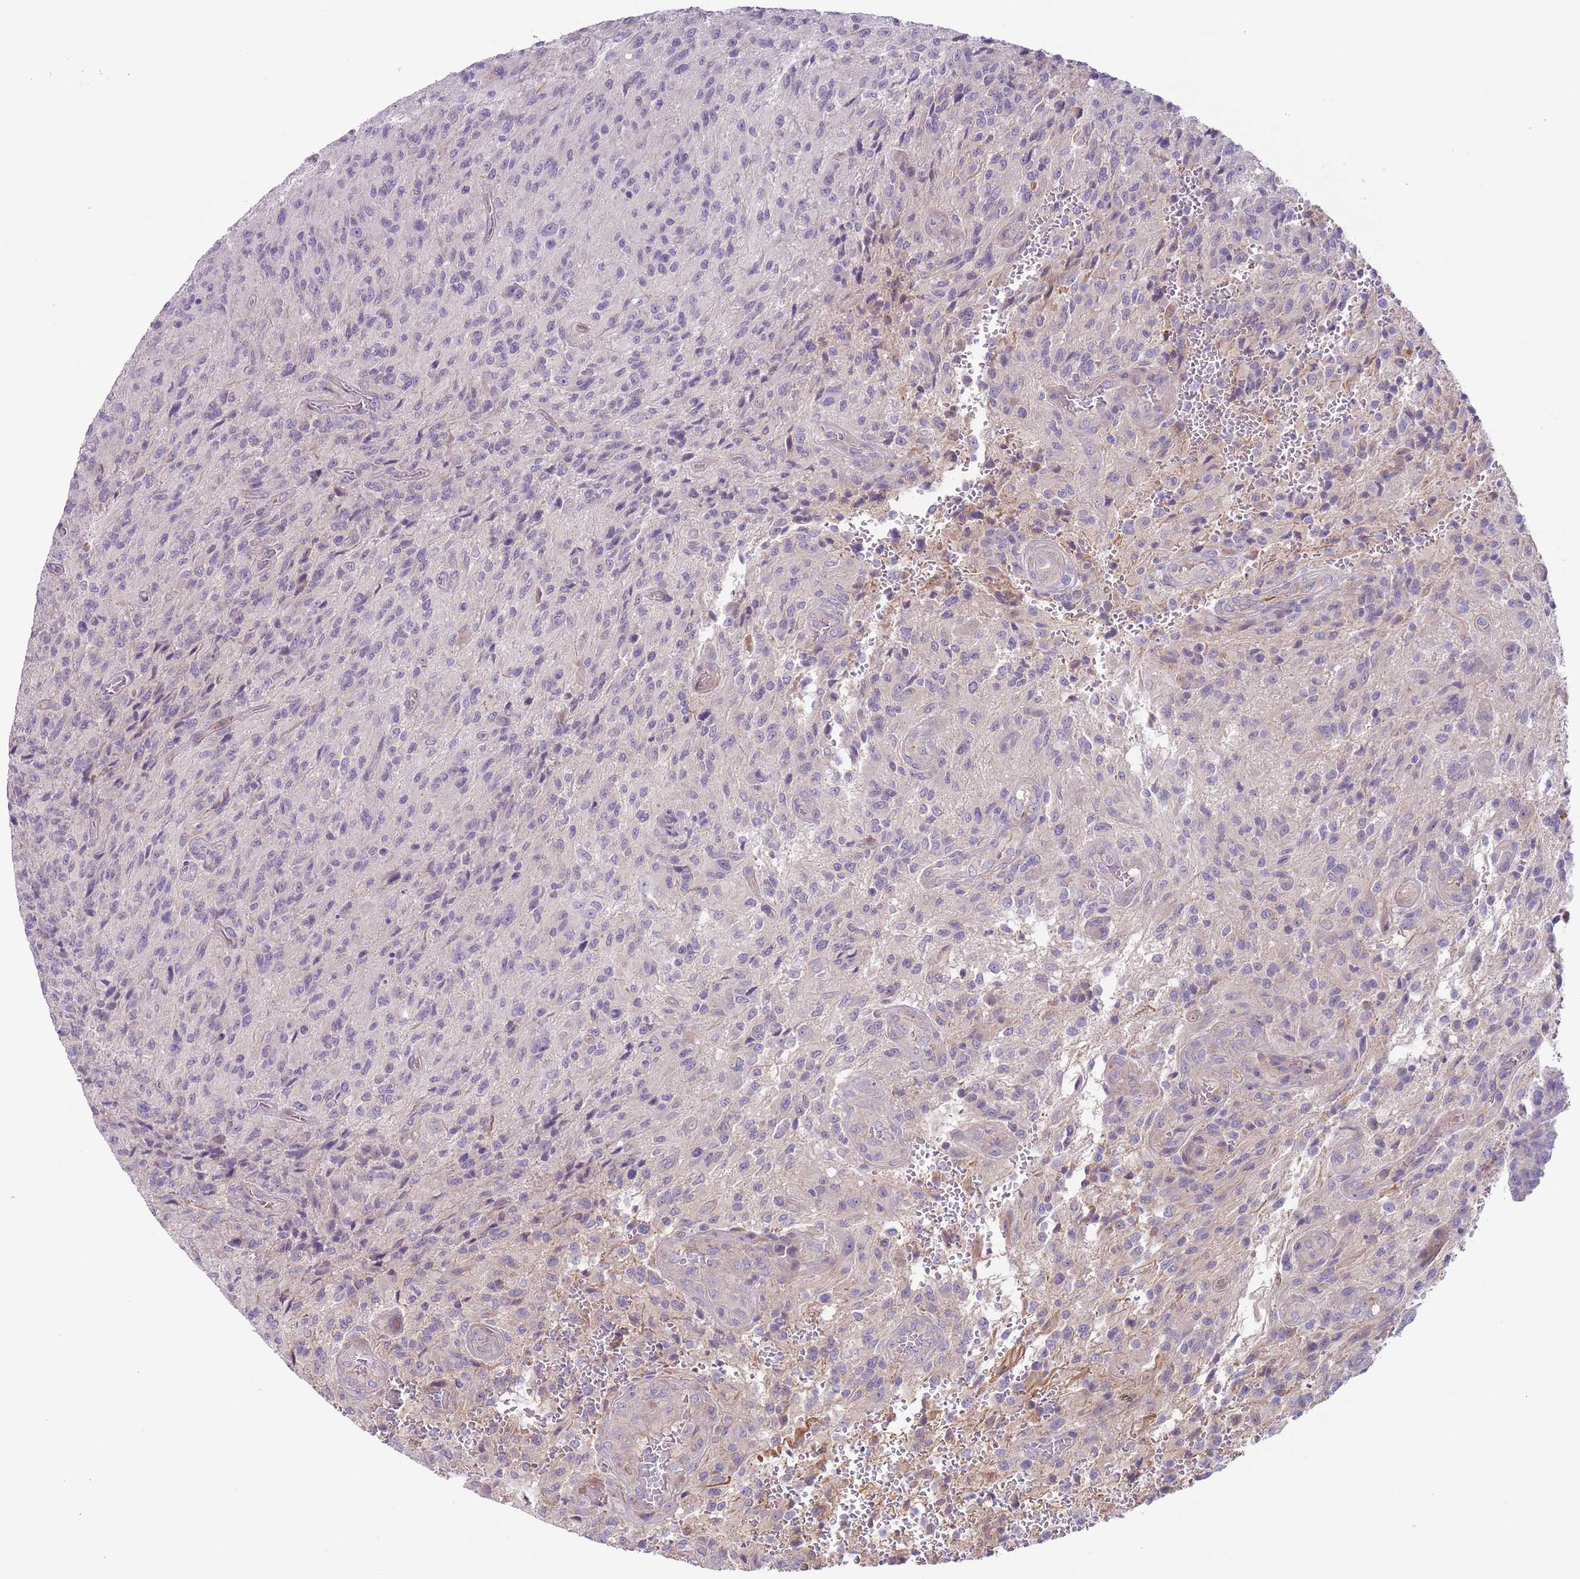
{"staining": {"intensity": "negative", "quantity": "none", "location": "none"}, "tissue": "glioma", "cell_type": "Tumor cells", "image_type": "cancer", "snomed": [{"axis": "morphology", "description": "Normal tissue, NOS"}, {"axis": "morphology", "description": "Glioma, malignant, High grade"}, {"axis": "topography", "description": "Cerebral cortex"}], "caption": "Malignant glioma (high-grade) was stained to show a protein in brown. There is no significant positivity in tumor cells.", "gene": "CFH", "patient": {"sex": "male", "age": 56}}